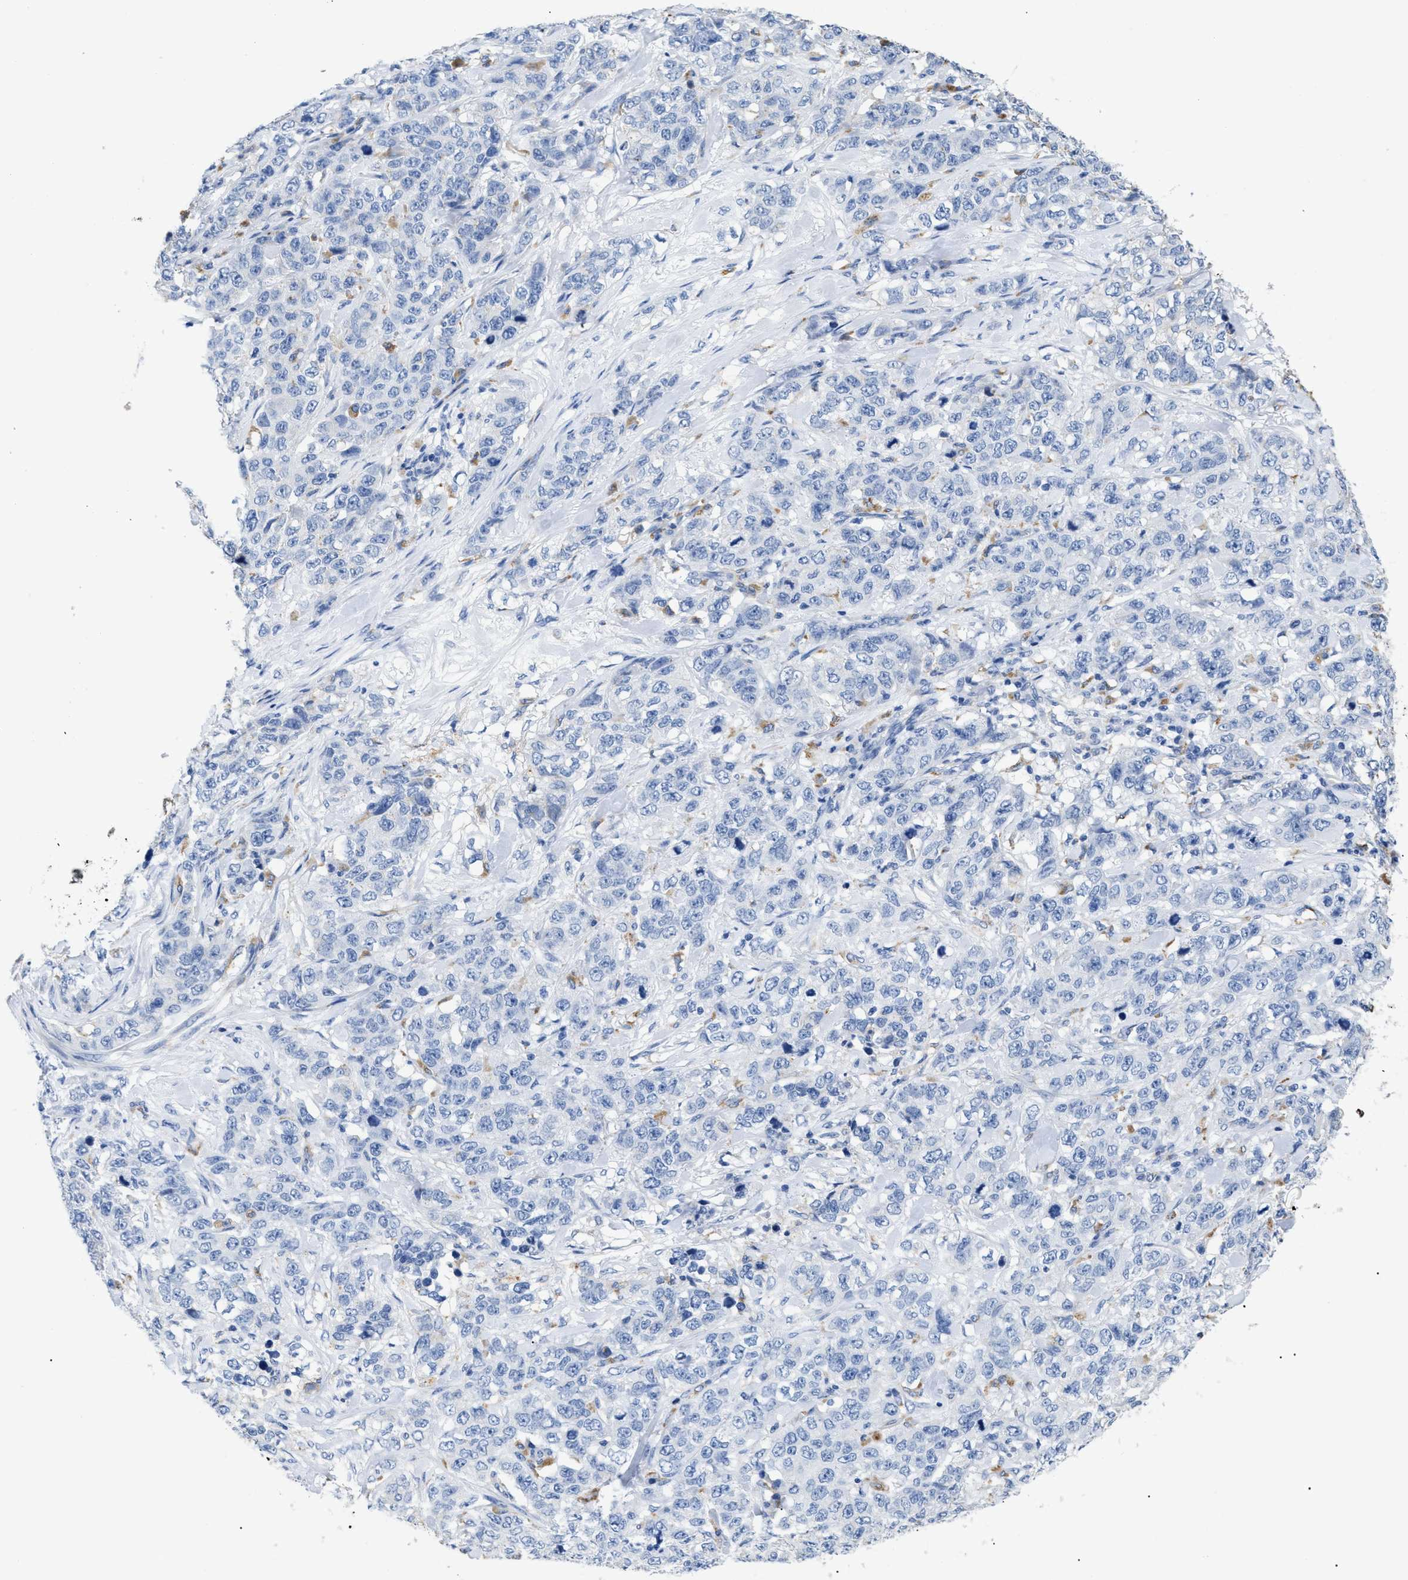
{"staining": {"intensity": "negative", "quantity": "none", "location": "none"}, "tissue": "stomach cancer", "cell_type": "Tumor cells", "image_type": "cancer", "snomed": [{"axis": "morphology", "description": "Adenocarcinoma, NOS"}, {"axis": "topography", "description": "Stomach"}], "caption": "A micrograph of stomach cancer stained for a protein exhibits no brown staining in tumor cells. (DAB IHC visualized using brightfield microscopy, high magnification).", "gene": "APOBEC2", "patient": {"sex": "male", "age": 48}}